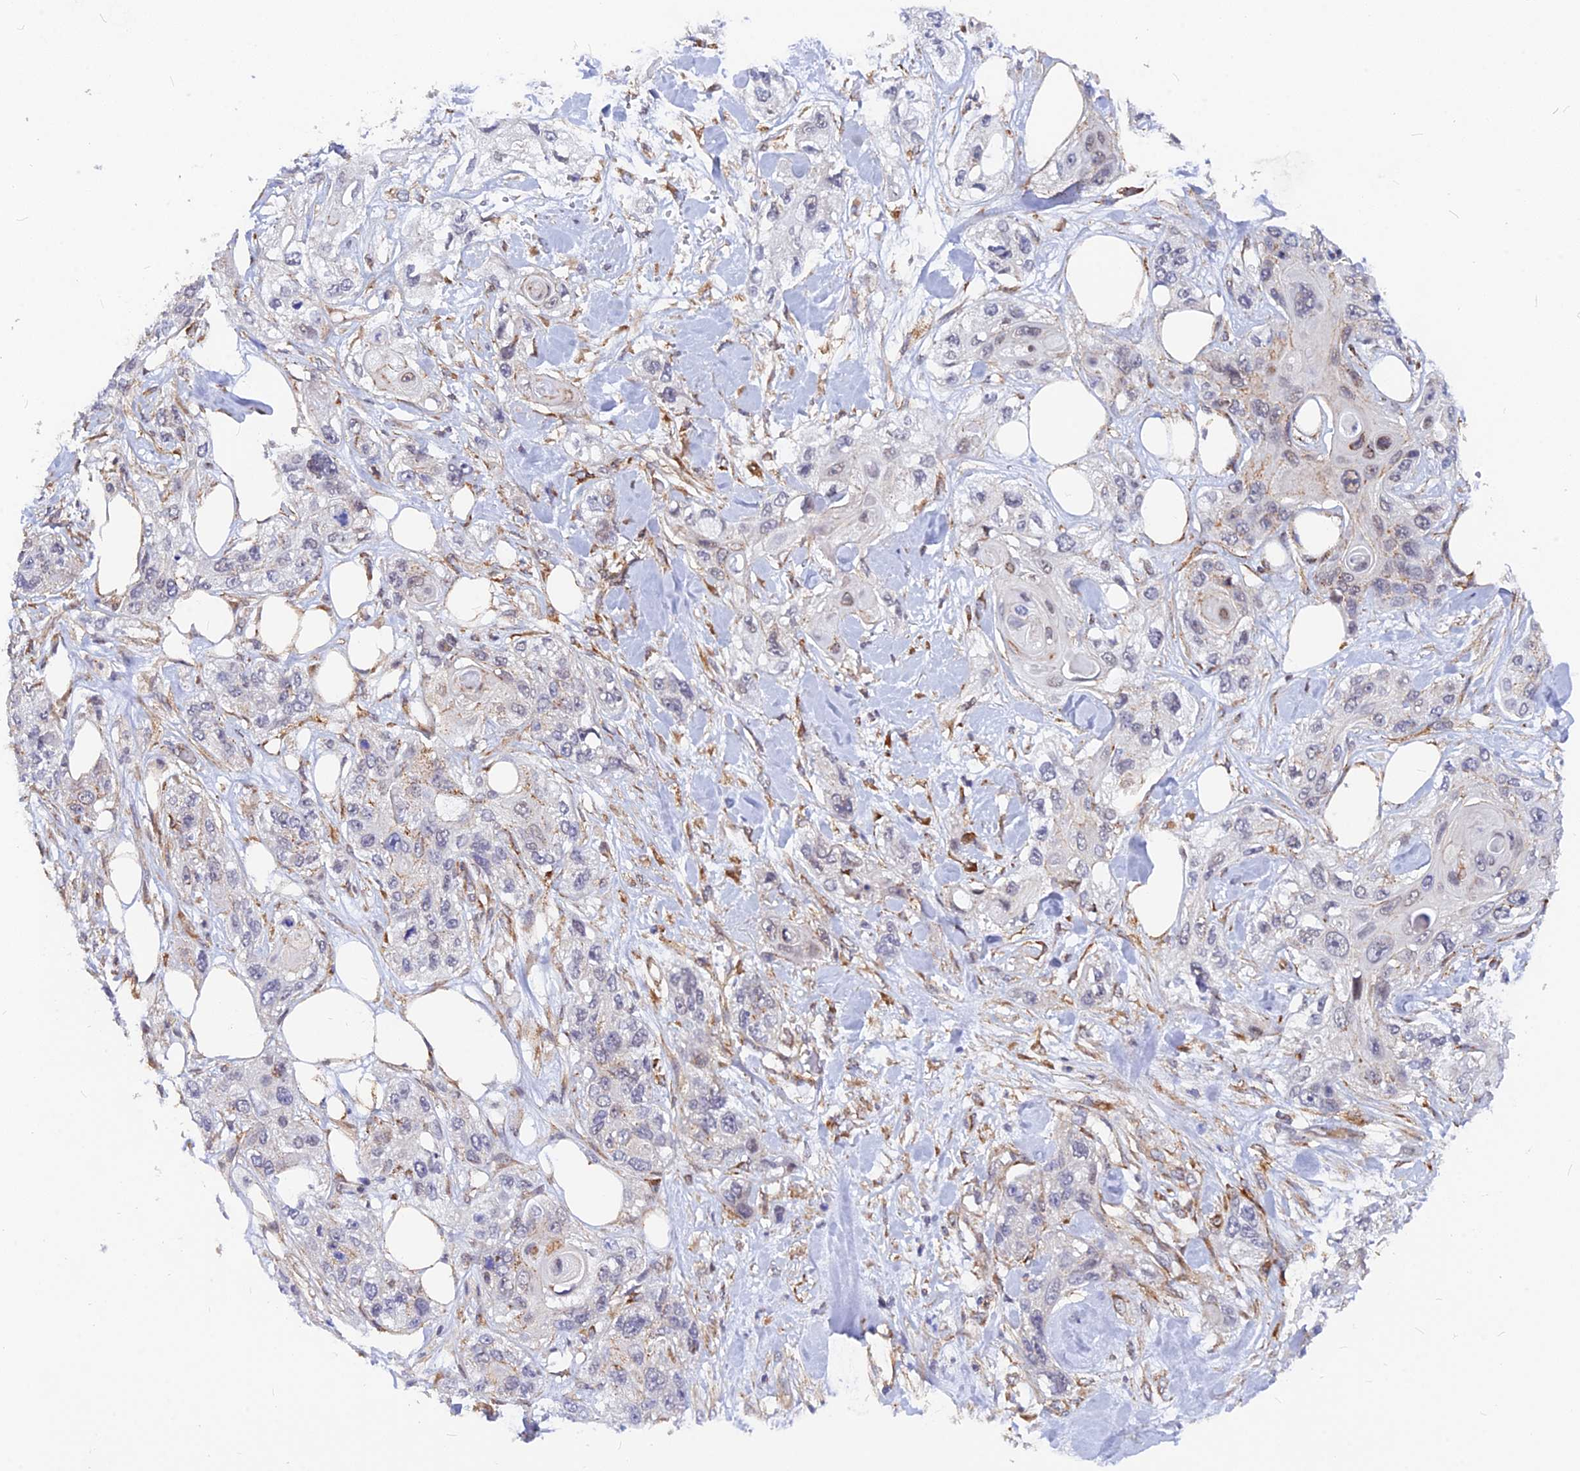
{"staining": {"intensity": "moderate", "quantity": "<25%", "location": "nuclear"}, "tissue": "skin cancer", "cell_type": "Tumor cells", "image_type": "cancer", "snomed": [{"axis": "morphology", "description": "Normal tissue, NOS"}, {"axis": "morphology", "description": "Squamous cell carcinoma, NOS"}, {"axis": "topography", "description": "Skin"}], "caption": "Brown immunohistochemical staining in human squamous cell carcinoma (skin) shows moderate nuclear staining in about <25% of tumor cells. (brown staining indicates protein expression, while blue staining denotes nuclei).", "gene": "VSTM2L", "patient": {"sex": "male", "age": 72}}